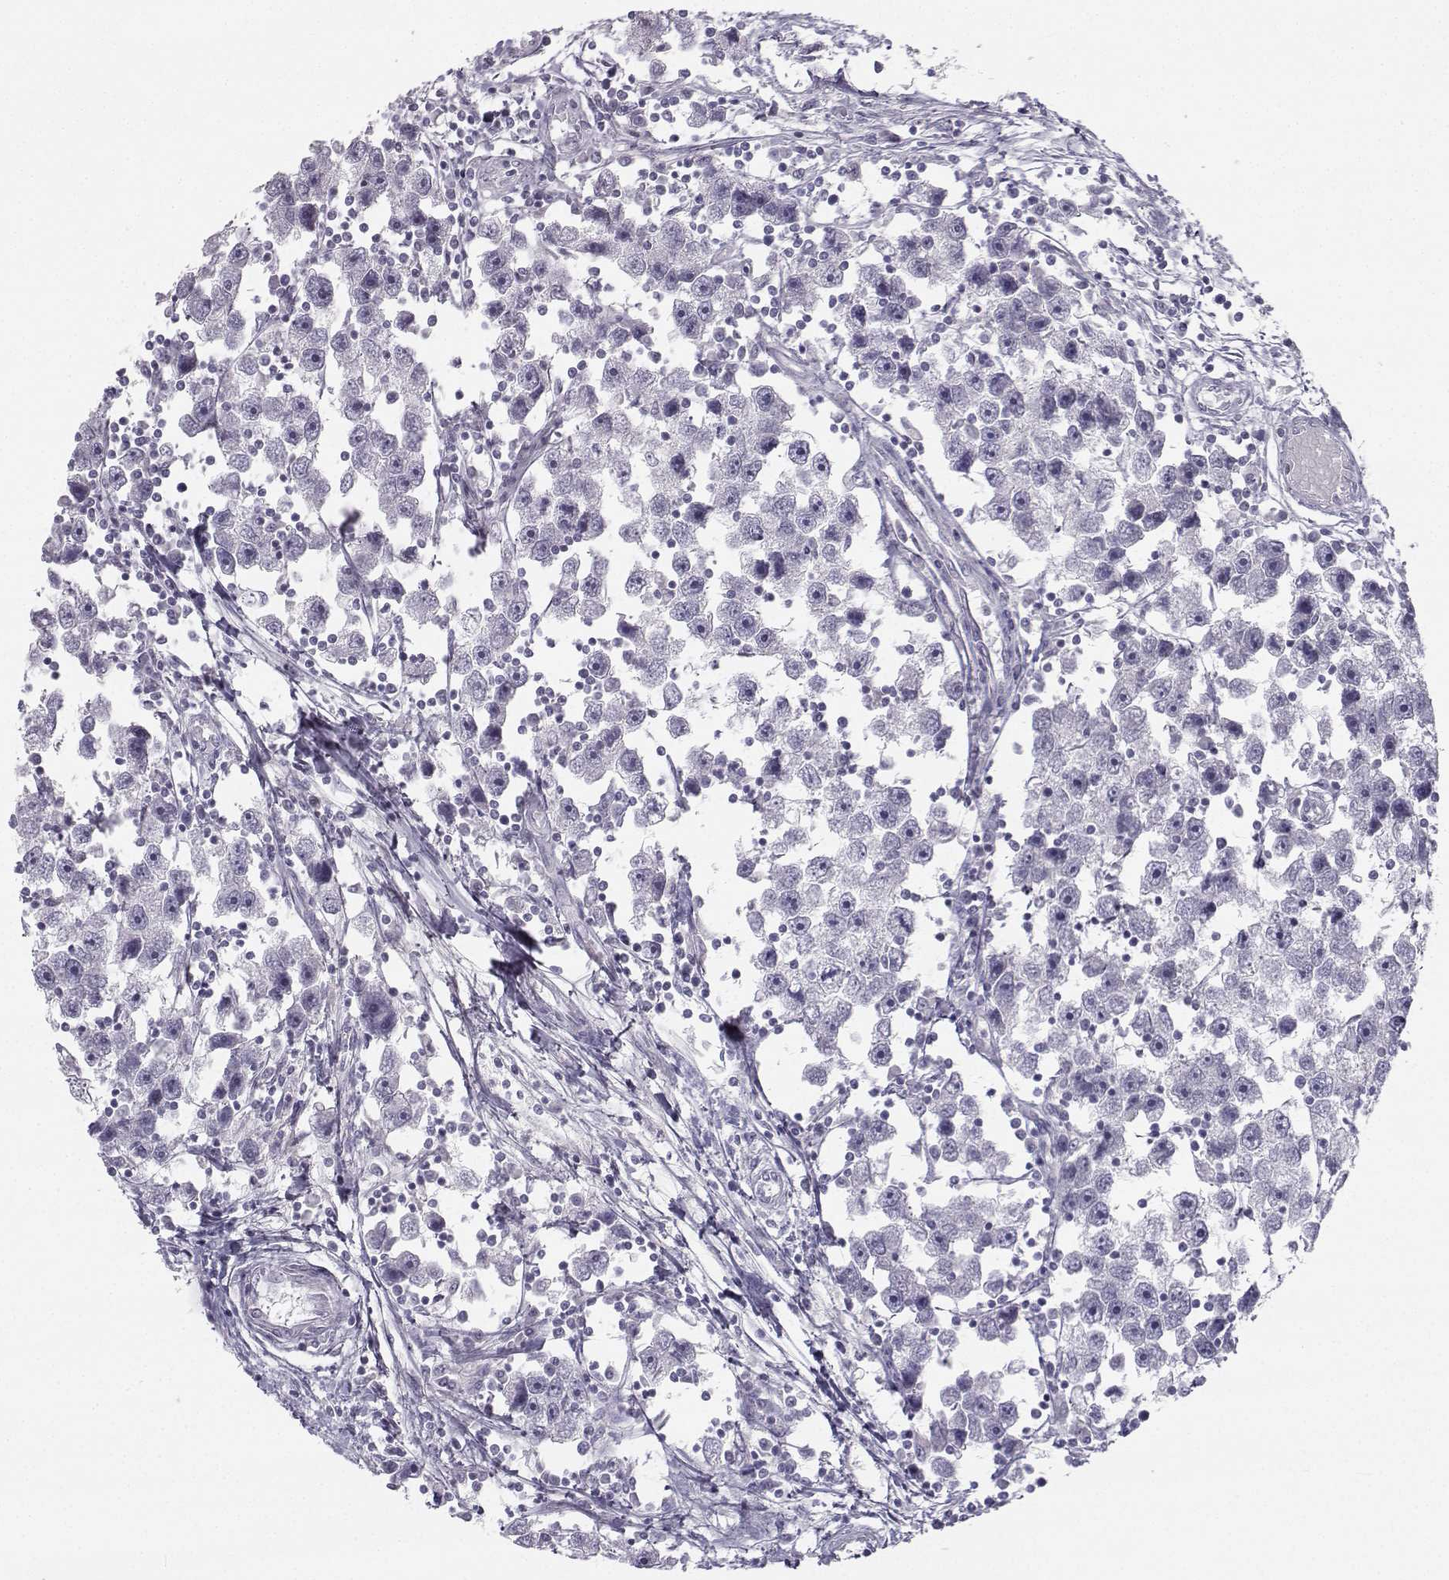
{"staining": {"intensity": "negative", "quantity": "none", "location": "none"}, "tissue": "testis cancer", "cell_type": "Tumor cells", "image_type": "cancer", "snomed": [{"axis": "morphology", "description": "Seminoma, NOS"}, {"axis": "topography", "description": "Testis"}], "caption": "Testis cancer was stained to show a protein in brown. There is no significant staining in tumor cells.", "gene": "SYCE1", "patient": {"sex": "male", "age": 30}}